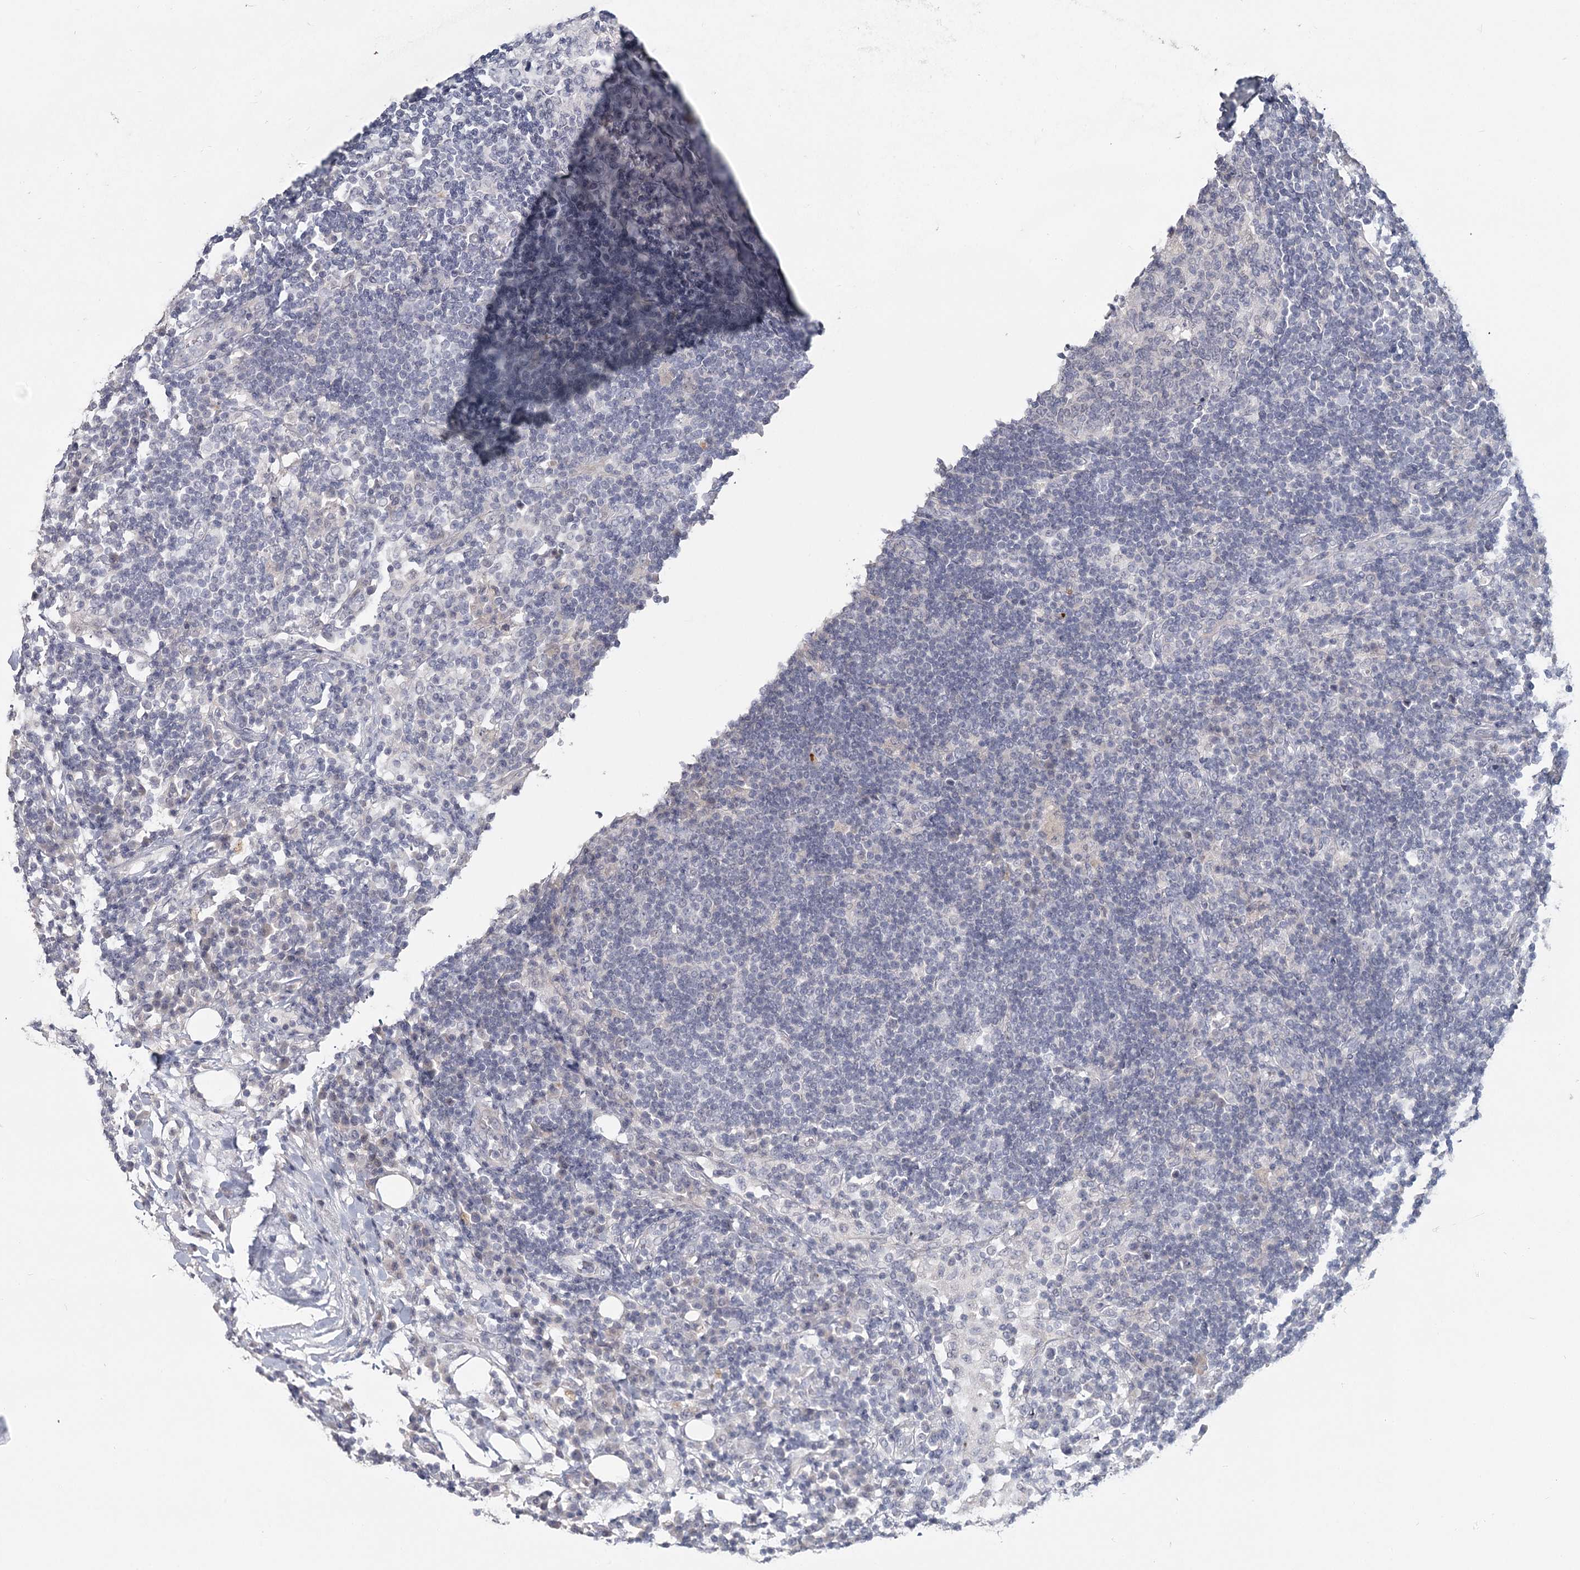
{"staining": {"intensity": "negative", "quantity": "none", "location": "none"}, "tissue": "lymph node", "cell_type": "Germinal center cells", "image_type": "normal", "snomed": [{"axis": "morphology", "description": "Normal tissue, NOS"}, {"axis": "topography", "description": "Lymph node"}], "caption": "Germinal center cells show no significant protein staining in benign lymph node. The staining was performed using DAB (3,3'-diaminobenzidine) to visualize the protein expression in brown, while the nuclei were stained in blue with hematoxylin (Magnification: 20x).", "gene": "USP11", "patient": {"sex": "female", "age": 53}}